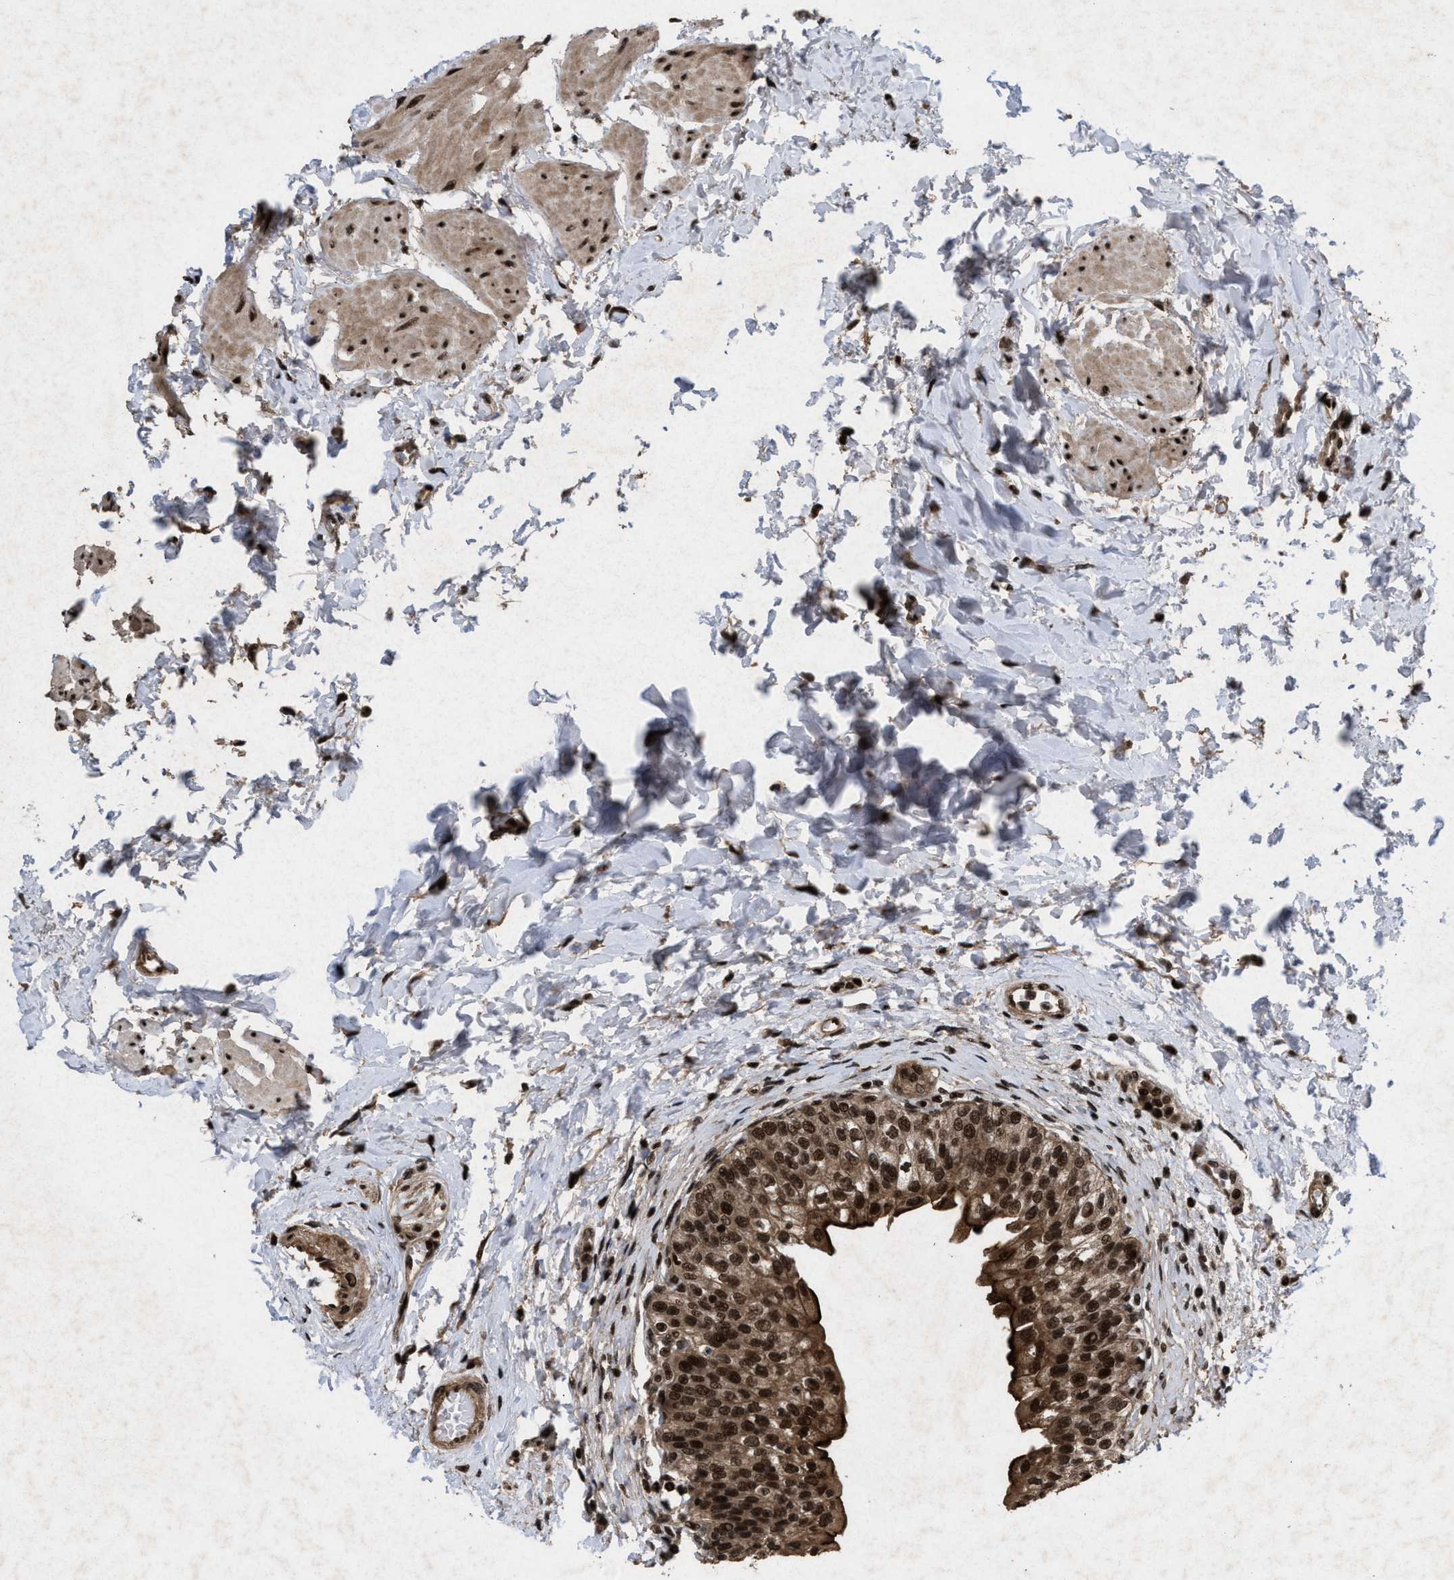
{"staining": {"intensity": "strong", "quantity": ">75%", "location": "cytoplasmic/membranous,nuclear"}, "tissue": "urinary bladder", "cell_type": "Urothelial cells", "image_type": "normal", "snomed": [{"axis": "morphology", "description": "Normal tissue, NOS"}, {"axis": "topography", "description": "Urinary bladder"}], "caption": "Immunohistochemical staining of benign urinary bladder demonstrates strong cytoplasmic/membranous,nuclear protein positivity in about >75% of urothelial cells.", "gene": "WIZ", "patient": {"sex": "male", "age": 55}}